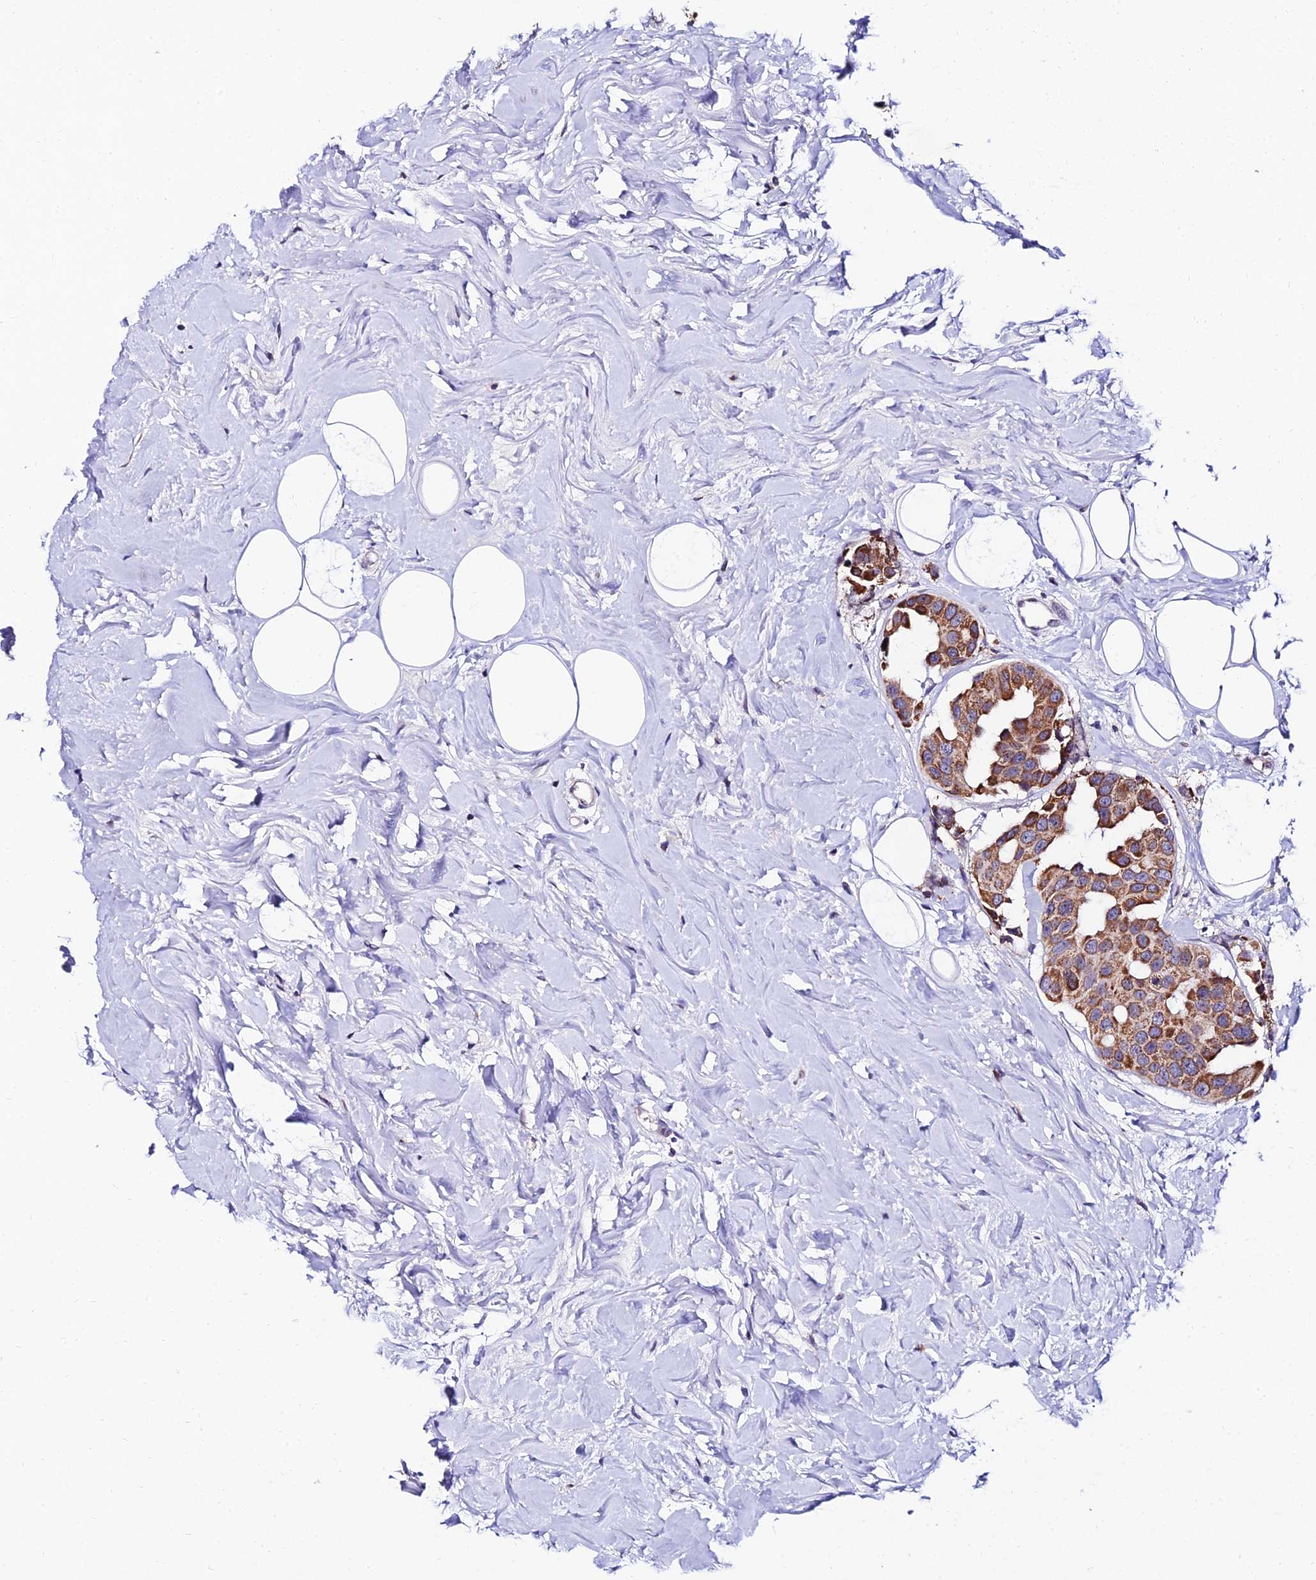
{"staining": {"intensity": "moderate", "quantity": ">75%", "location": "cytoplasmic/membranous"}, "tissue": "breast cancer", "cell_type": "Tumor cells", "image_type": "cancer", "snomed": [{"axis": "morphology", "description": "Normal tissue, NOS"}, {"axis": "morphology", "description": "Duct carcinoma"}, {"axis": "topography", "description": "Breast"}], "caption": "Protein analysis of breast cancer tissue reveals moderate cytoplasmic/membranous expression in approximately >75% of tumor cells. (DAB (3,3'-diaminobenzidine) IHC with brightfield microscopy, high magnification).", "gene": "CDNF", "patient": {"sex": "female", "age": 39}}